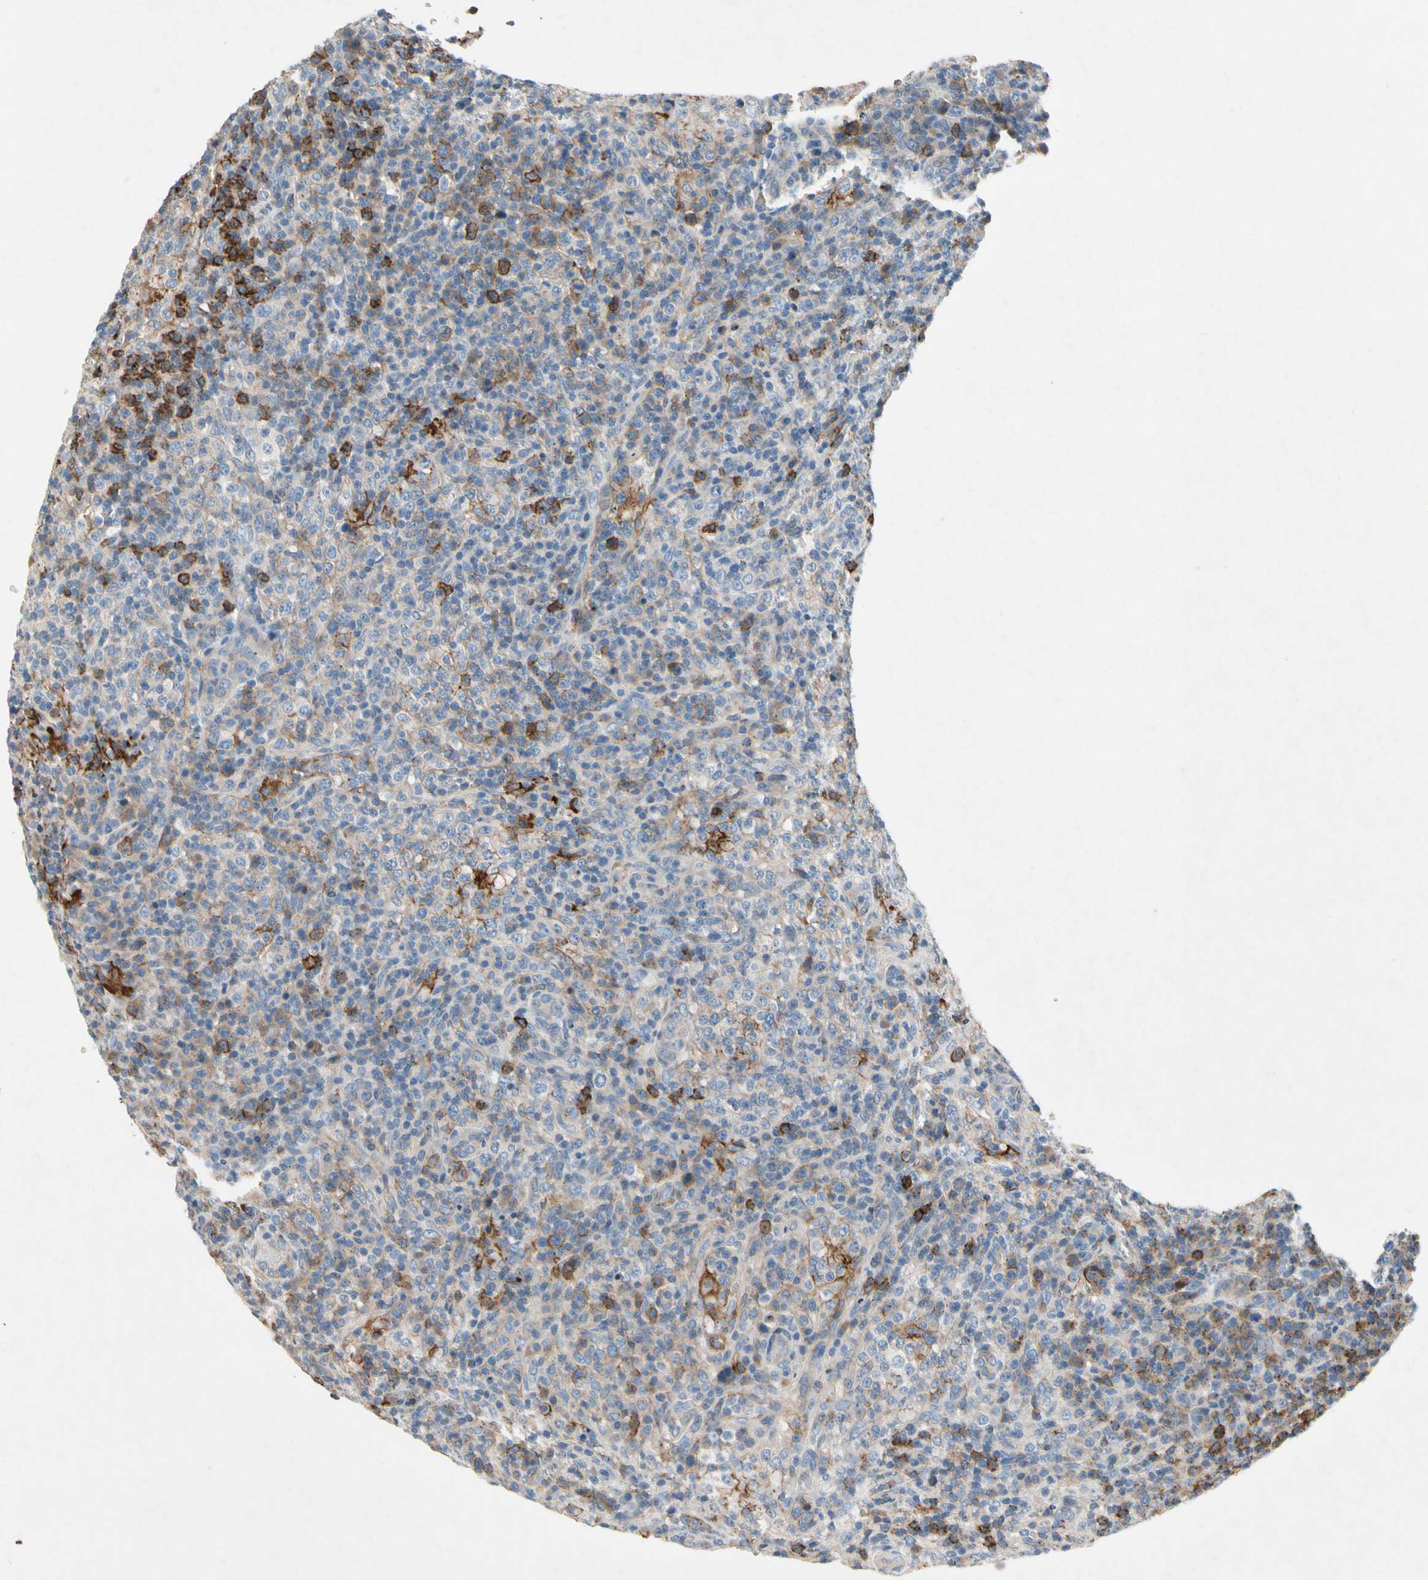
{"staining": {"intensity": "strong", "quantity": "<25%", "location": "cytoplasmic/membranous"}, "tissue": "lymphoma", "cell_type": "Tumor cells", "image_type": "cancer", "snomed": [{"axis": "morphology", "description": "Malignant lymphoma, non-Hodgkin's type, High grade"}, {"axis": "topography", "description": "Lymph node"}], "caption": "Human malignant lymphoma, non-Hodgkin's type (high-grade) stained with a brown dye displays strong cytoplasmic/membranous positive expression in approximately <25% of tumor cells.", "gene": "NDFIP2", "patient": {"sex": "female", "age": 76}}